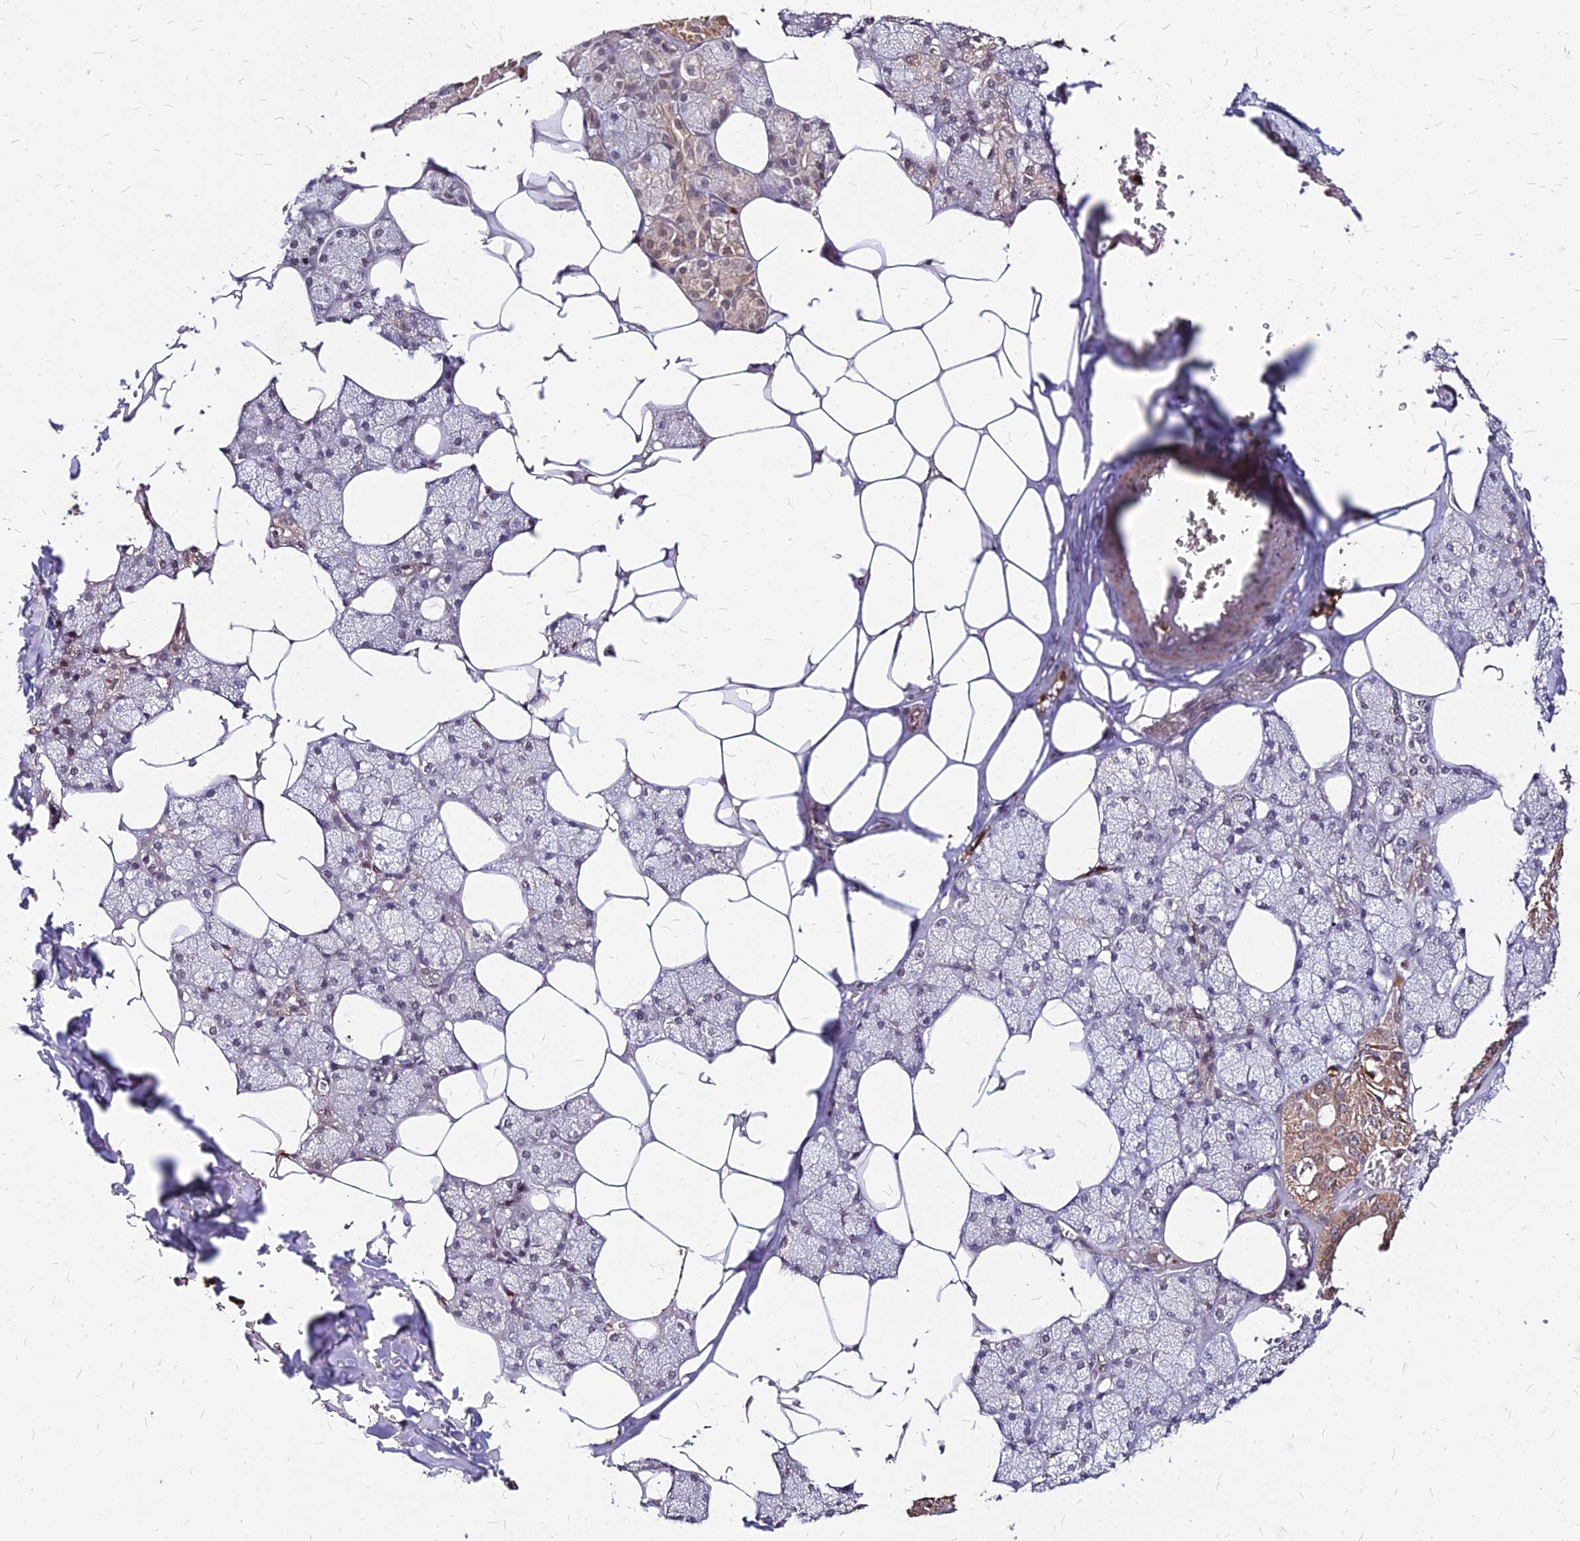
{"staining": {"intensity": "moderate", "quantity": "25%-75%", "location": "cytoplasmic/membranous"}, "tissue": "salivary gland", "cell_type": "Glandular cells", "image_type": "normal", "snomed": [{"axis": "morphology", "description": "Normal tissue, NOS"}, {"axis": "topography", "description": "Salivary gland"}], "caption": "This is a photomicrograph of immunohistochemistry staining of unremarkable salivary gland, which shows moderate expression in the cytoplasmic/membranous of glandular cells.", "gene": "APBA3", "patient": {"sex": "male", "age": 62}}